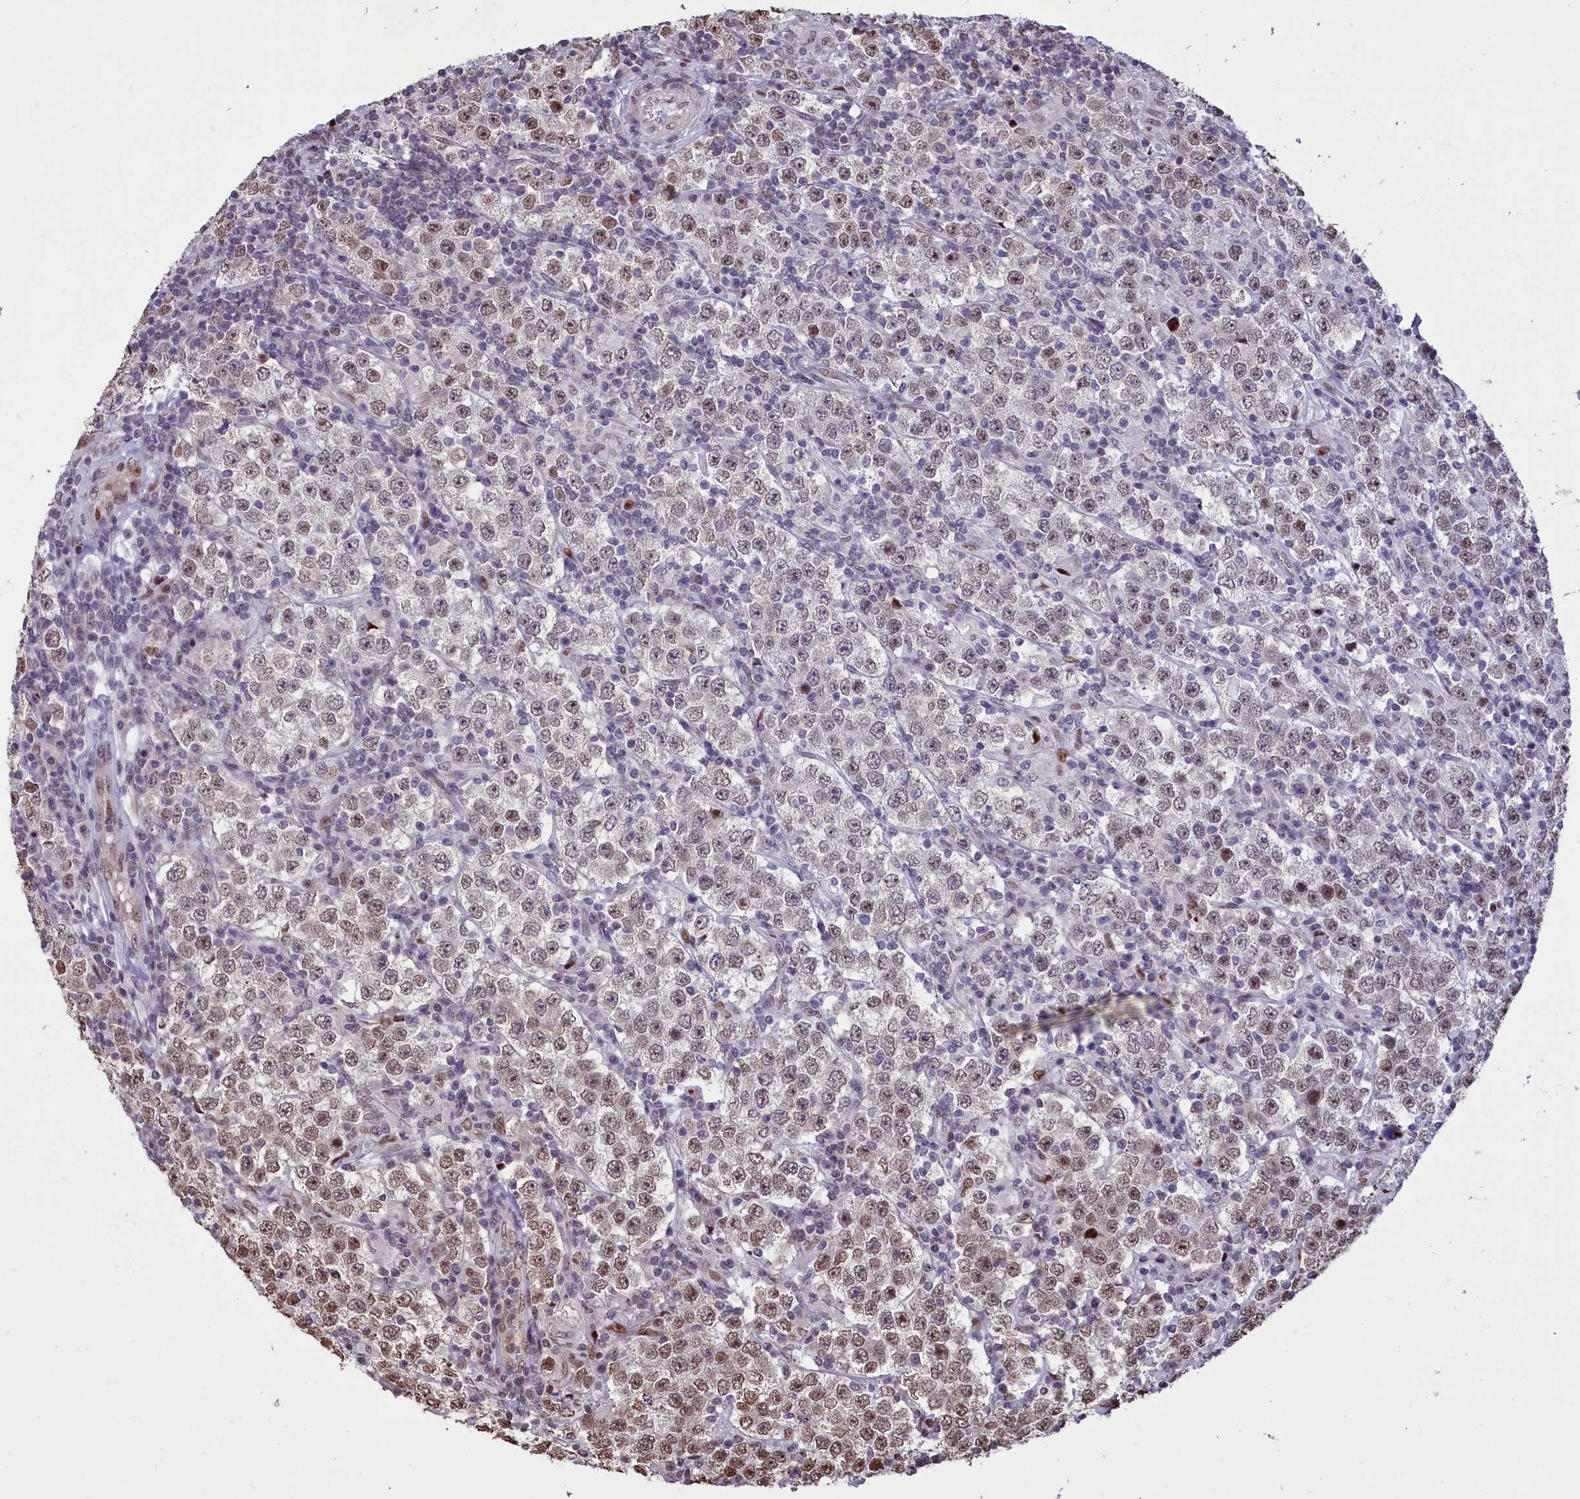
{"staining": {"intensity": "moderate", "quantity": "<25%", "location": "nuclear"}, "tissue": "testis cancer", "cell_type": "Tumor cells", "image_type": "cancer", "snomed": [{"axis": "morphology", "description": "Normal tissue, NOS"}, {"axis": "morphology", "description": "Urothelial carcinoma, High grade"}, {"axis": "morphology", "description": "Seminoma, NOS"}, {"axis": "morphology", "description": "Carcinoma, Embryonal, NOS"}, {"axis": "topography", "description": "Urinary bladder"}, {"axis": "topography", "description": "Testis"}], "caption": "Protein staining displays moderate nuclear staining in approximately <25% of tumor cells in testis cancer. (Stains: DAB in brown, nuclei in blue, Microscopy: brightfield microscopy at high magnification).", "gene": "RELB", "patient": {"sex": "male", "age": 41}}